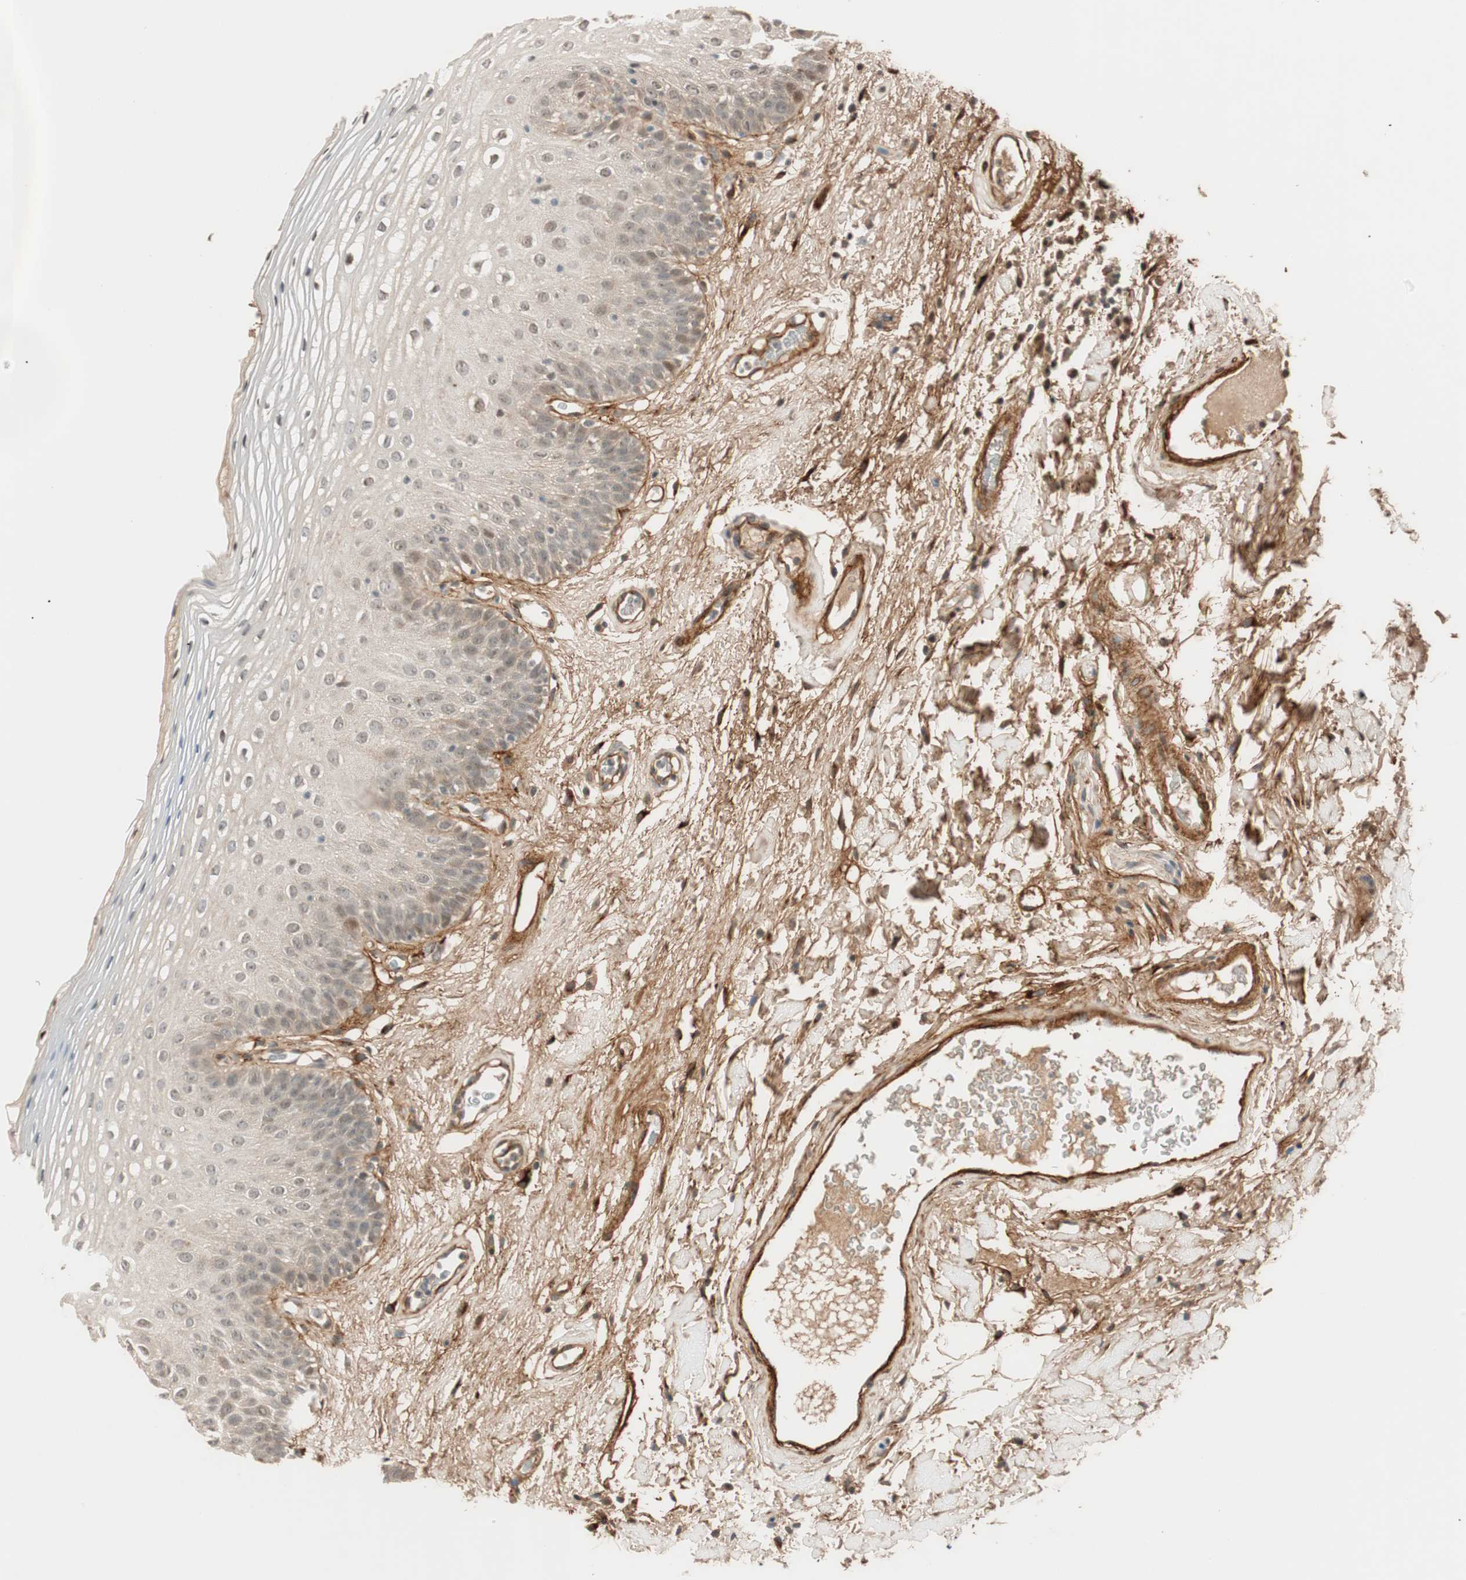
{"staining": {"intensity": "moderate", "quantity": "25%-75%", "location": "cytoplasmic/membranous,nuclear"}, "tissue": "oral mucosa", "cell_type": "Squamous epithelial cells", "image_type": "normal", "snomed": [{"axis": "morphology", "description": "Normal tissue, NOS"}, {"axis": "morphology", "description": "Squamous cell carcinoma, NOS"}, {"axis": "topography", "description": "Skeletal muscle"}, {"axis": "topography", "description": "Oral tissue"}], "caption": "A medium amount of moderate cytoplasmic/membranous,nuclear expression is present in about 25%-75% of squamous epithelial cells in benign oral mucosa. Using DAB (3,3'-diaminobenzidine) (brown) and hematoxylin (blue) stains, captured at high magnification using brightfield microscopy.", "gene": "EPHA6", "patient": {"sex": "male", "age": 71}}